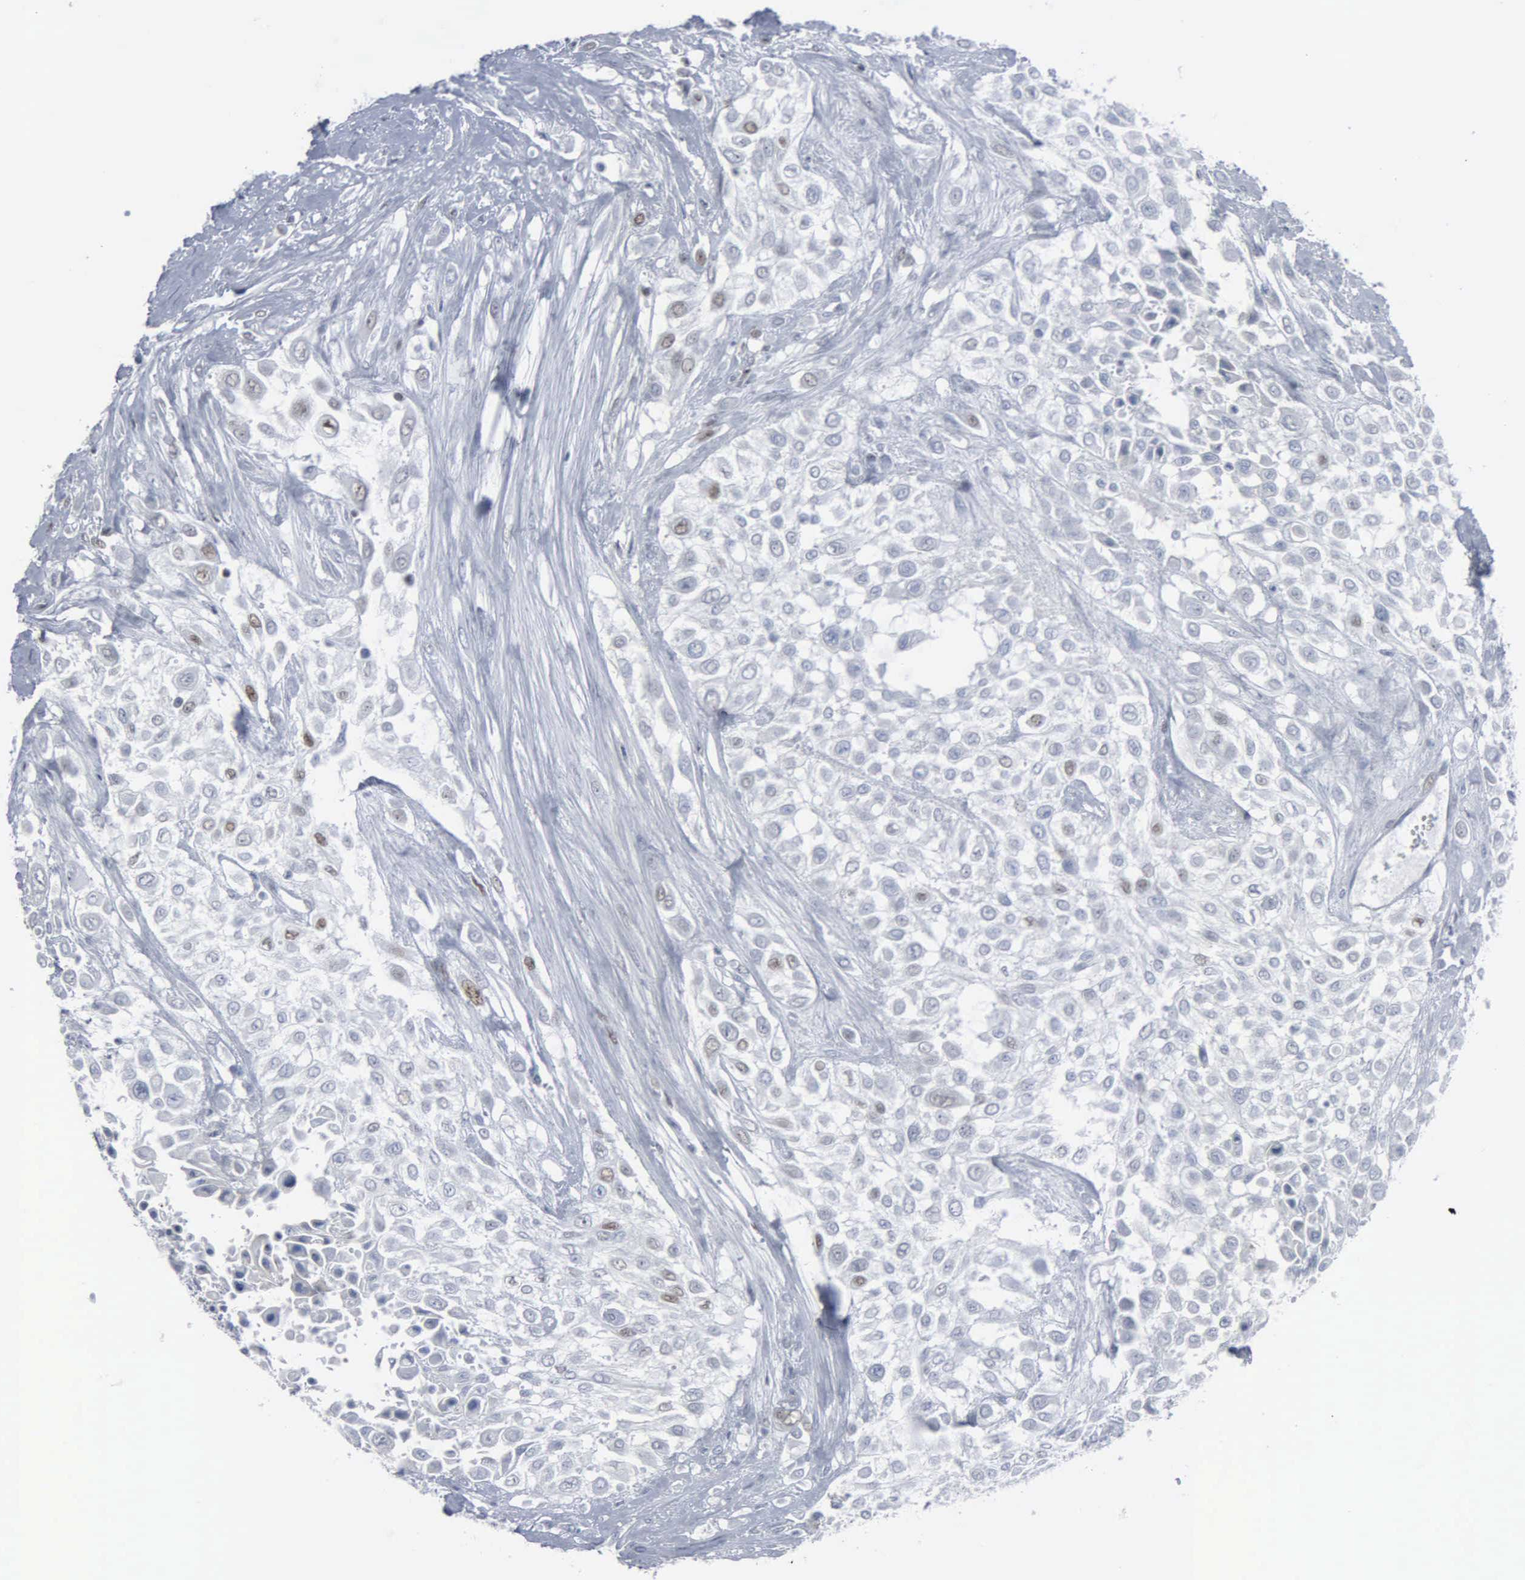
{"staining": {"intensity": "weak", "quantity": "<25%", "location": "nuclear"}, "tissue": "urothelial cancer", "cell_type": "Tumor cells", "image_type": "cancer", "snomed": [{"axis": "morphology", "description": "Urothelial carcinoma, High grade"}, {"axis": "topography", "description": "Urinary bladder"}], "caption": "An immunohistochemistry (IHC) image of urothelial cancer is shown. There is no staining in tumor cells of urothelial cancer. (Stains: DAB (3,3'-diaminobenzidine) immunohistochemistry (IHC) with hematoxylin counter stain, Microscopy: brightfield microscopy at high magnification).", "gene": "CCND3", "patient": {"sex": "male", "age": 57}}